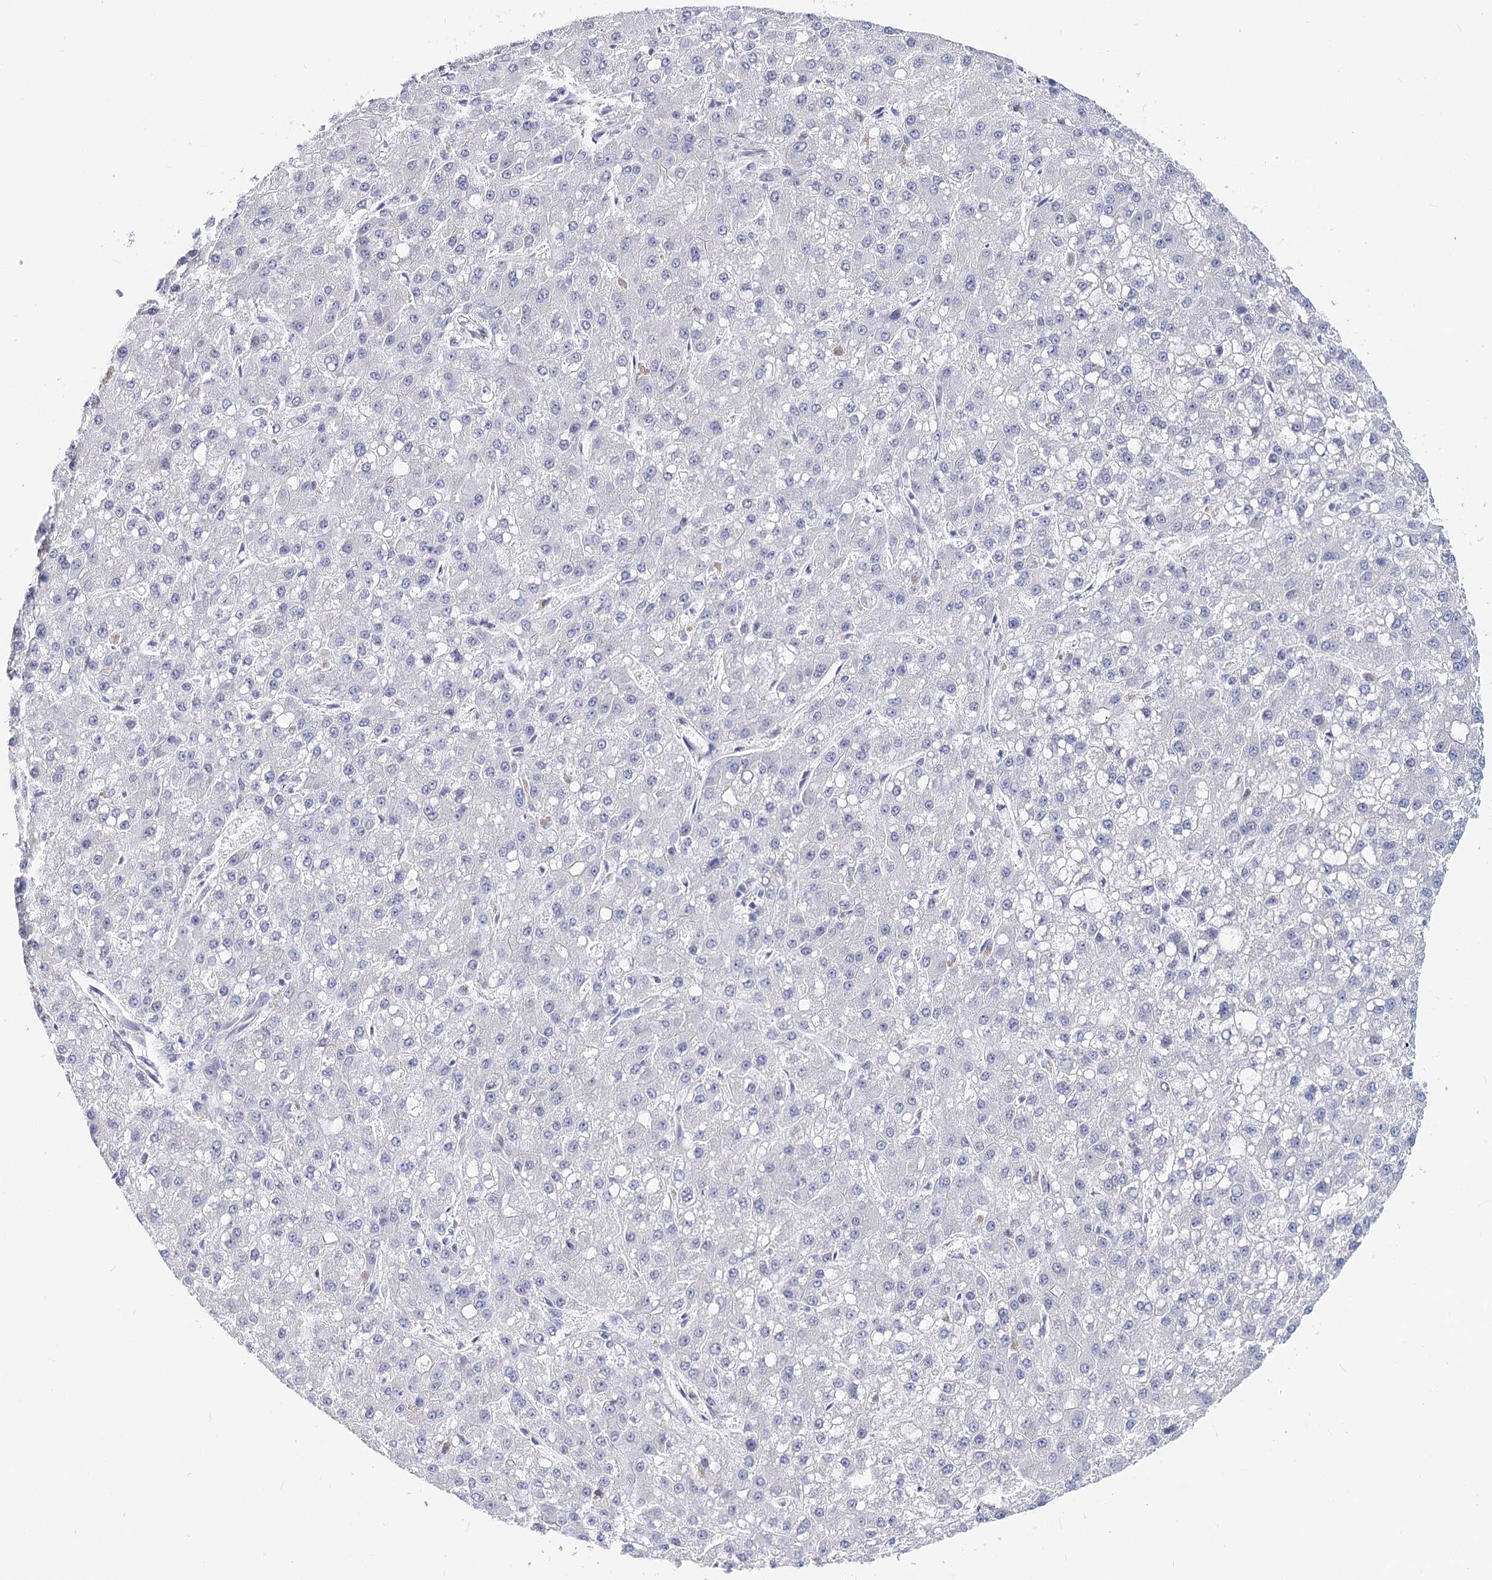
{"staining": {"intensity": "negative", "quantity": "none", "location": "none"}, "tissue": "liver cancer", "cell_type": "Tumor cells", "image_type": "cancer", "snomed": [{"axis": "morphology", "description": "Carcinoma, Hepatocellular, NOS"}, {"axis": "topography", "description": "Liver"}], "caption": "The immunohistochemistry (IHC) photomicrograph has no significant staining in tumor cells of liver cancer tissue.", "gene": "TEX12", "patient": {"sex": "male", "age": 67}}